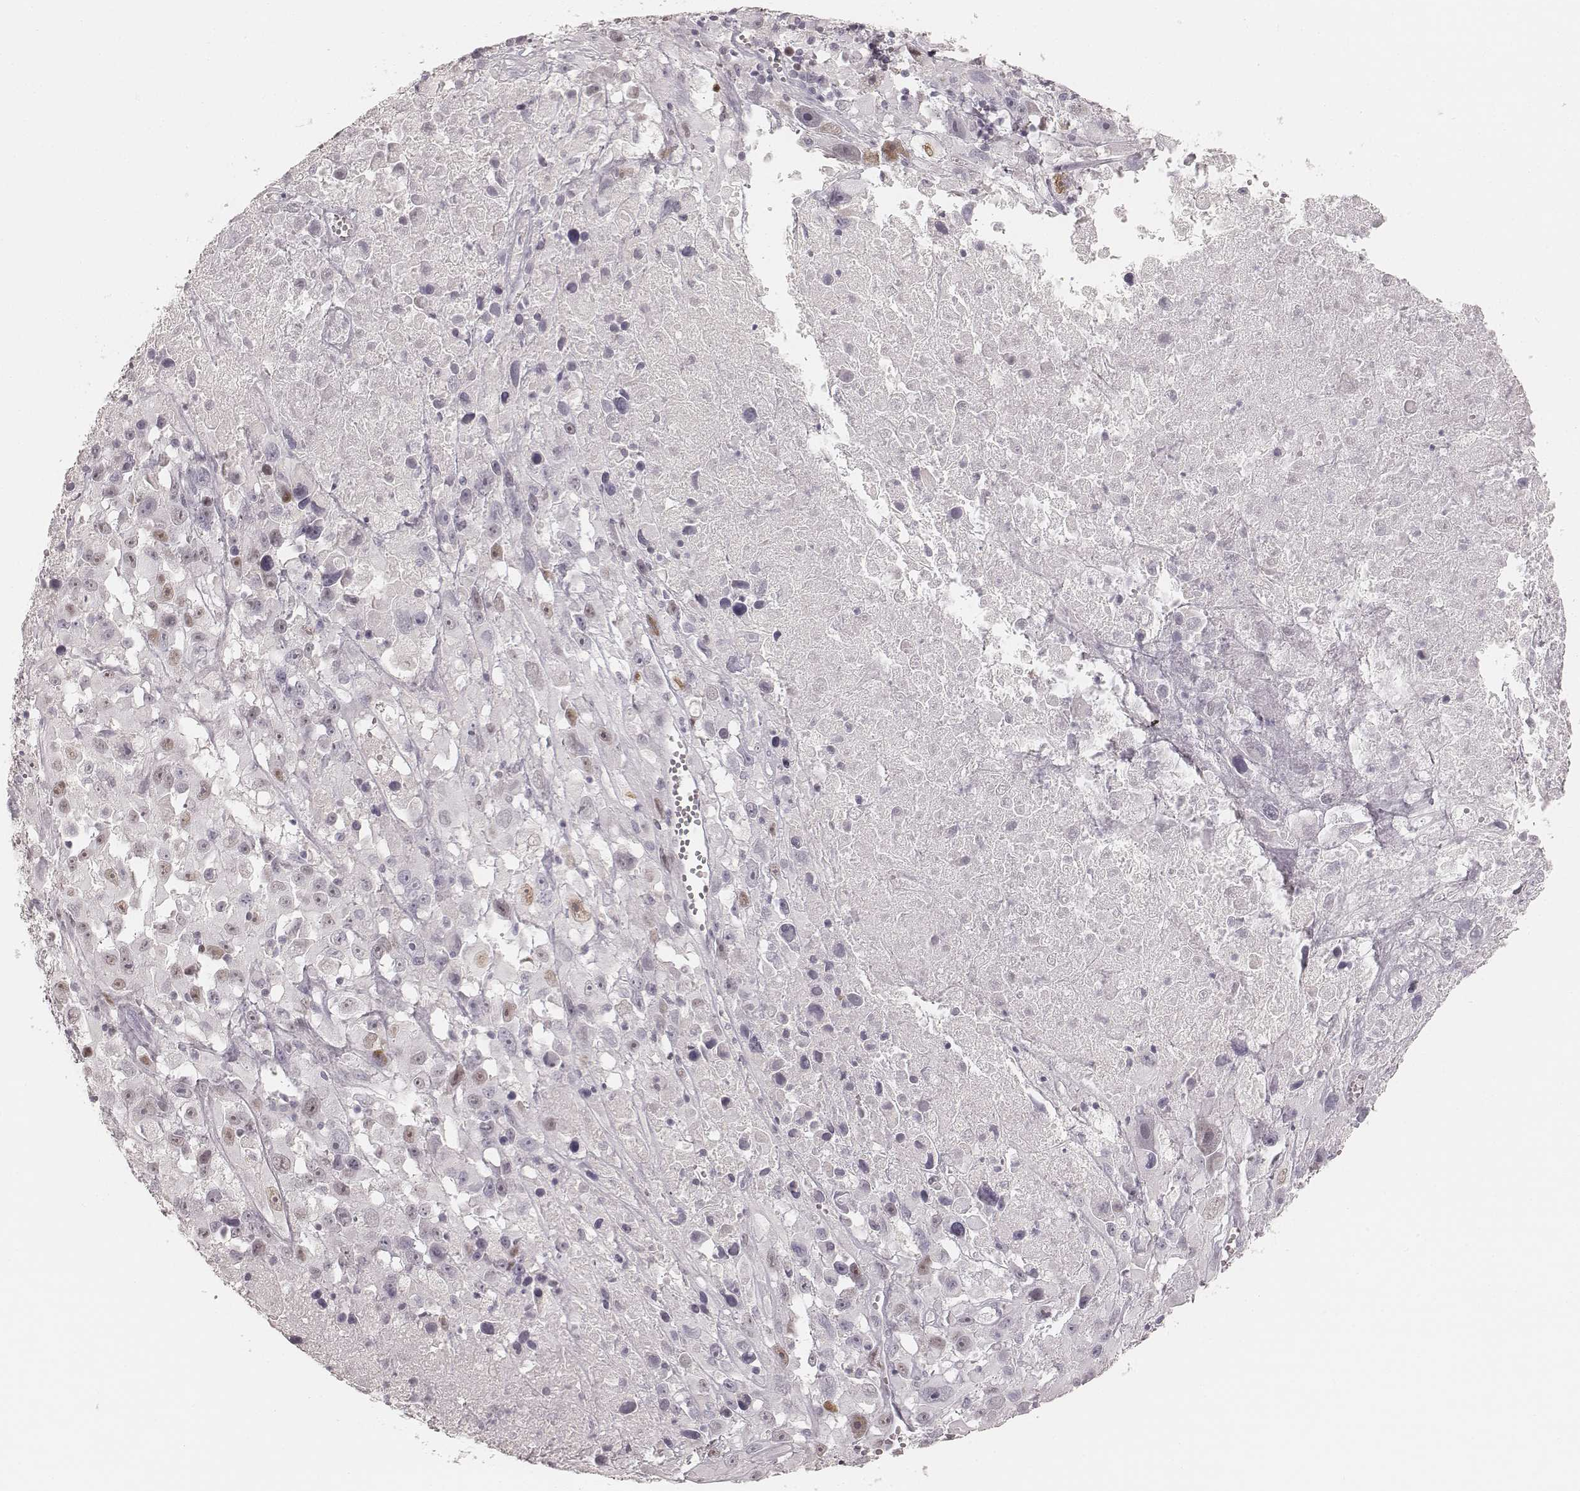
{"staining": {"intensity": "weak", "quantity": "<25%", "location": "nuclear"}, "tissue": "melanoma", "cell_type": "Tumor cells", "image_type": "cancer", "snomed": [{"axis": "morphology", "description": "Malignant melanoma, Metastatic site"}, {"axis": "topography", "description": "Lymph node"}], "caption": "A high-resolution micrograph shows IHC staining of melanoma, which exhibits no significant staining in tumor cells. Nuclei are stained in blue.", "gene": "TEX37", "patient": {"sex": "male", "age": 50}}